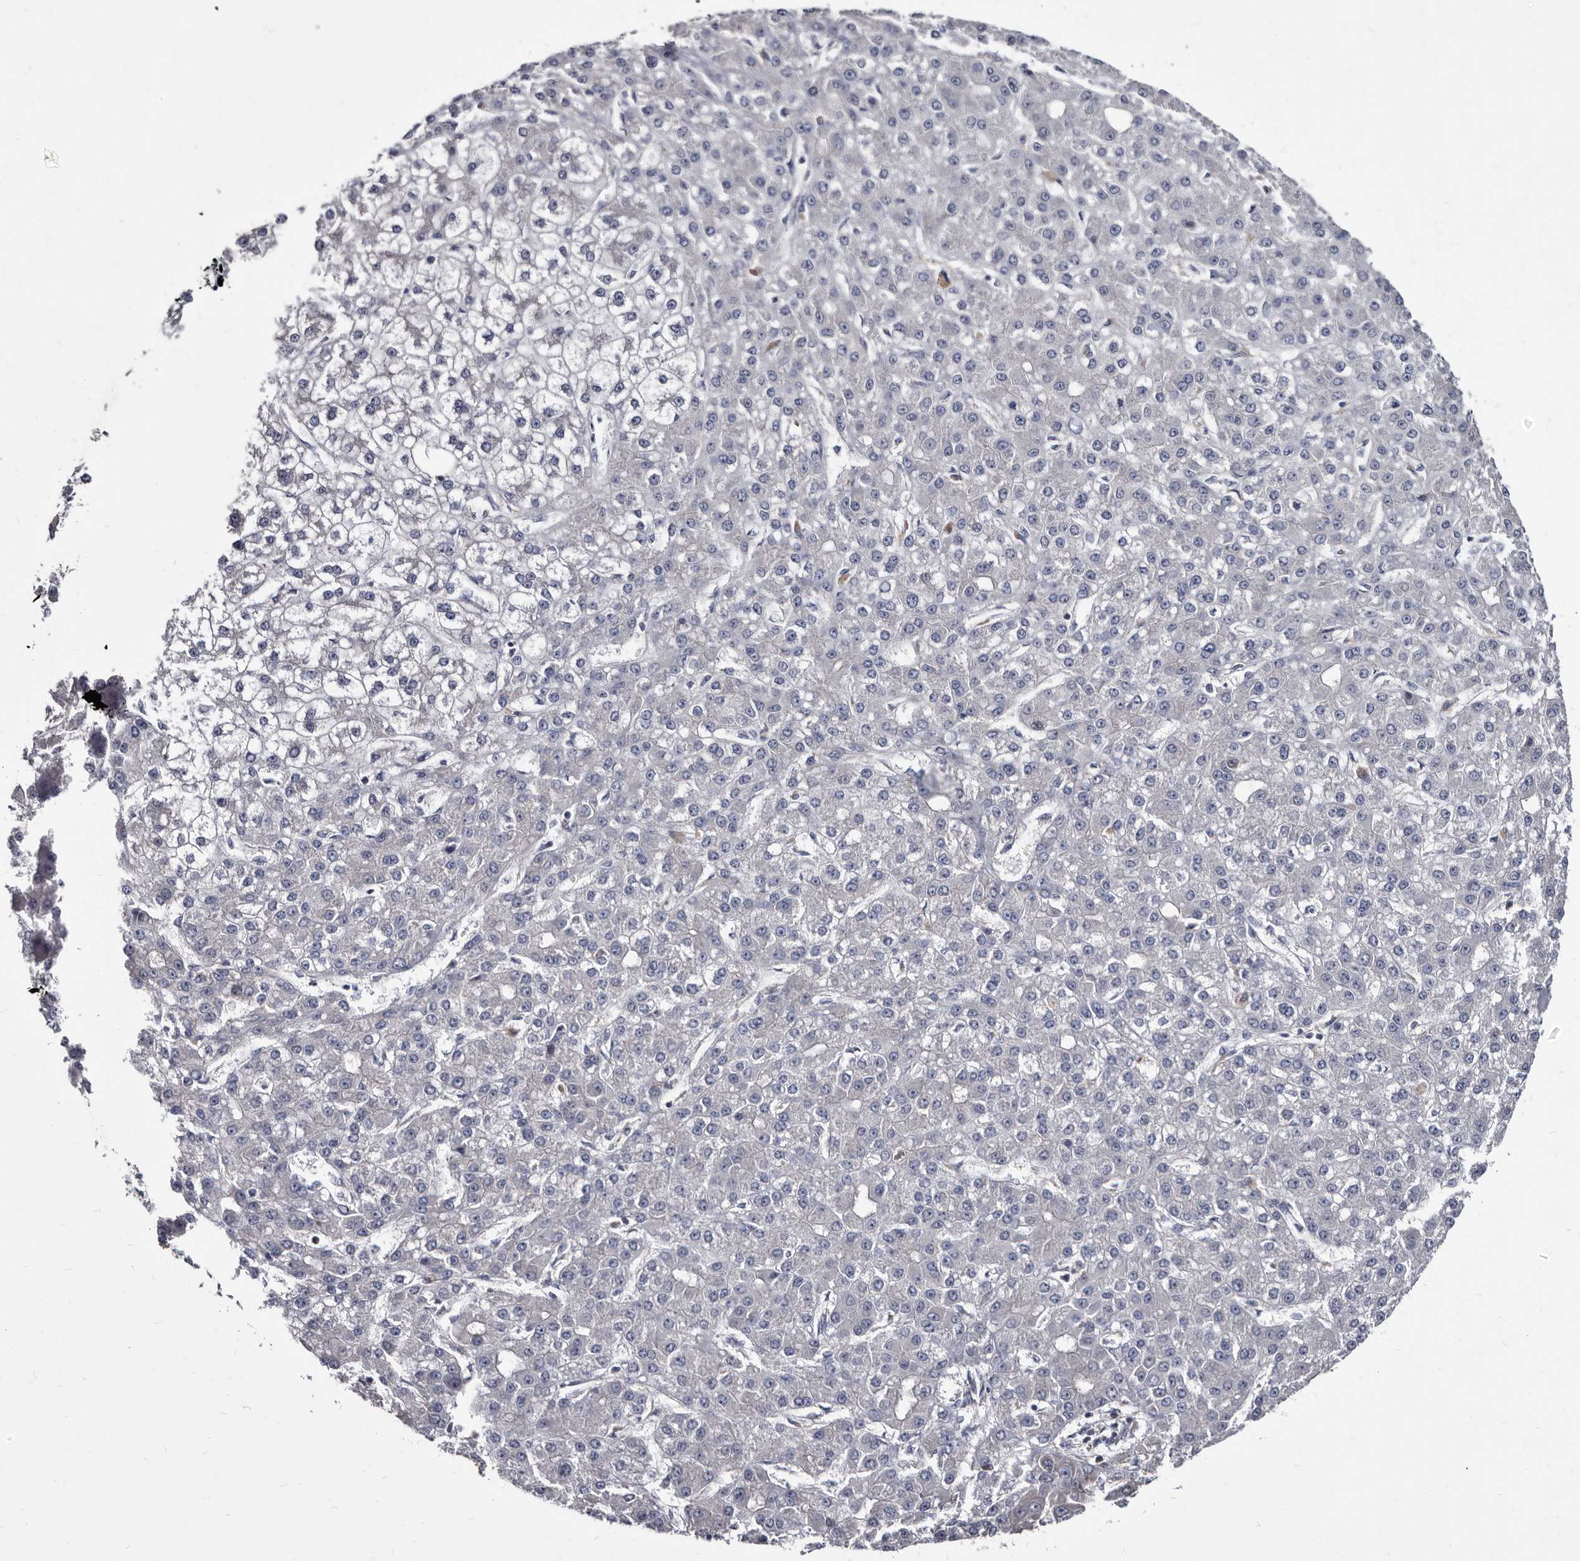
{"staining": {"intensity": "negative", "quantity": "none", "location": "none"}, "tissue": "liver cancer", "cell_type": "Tumor cells", "image_type": "cancer", "snomed": [{"axis": "morphology", "description": "Carcinoma, Hepatocellular, NOS"}, {"axis": "topography", "description": "Liver"}], "caption": "Image shows no protein expression in tumor cells of hepatocellular carcinoma (liver) tissue. (DAB (3,3'-diaminobenzidine) IHC visualized using brightfield microscopy, high magnification).", "gene": "ABCF2", "patient": {"sex": "male", "age": 67}}